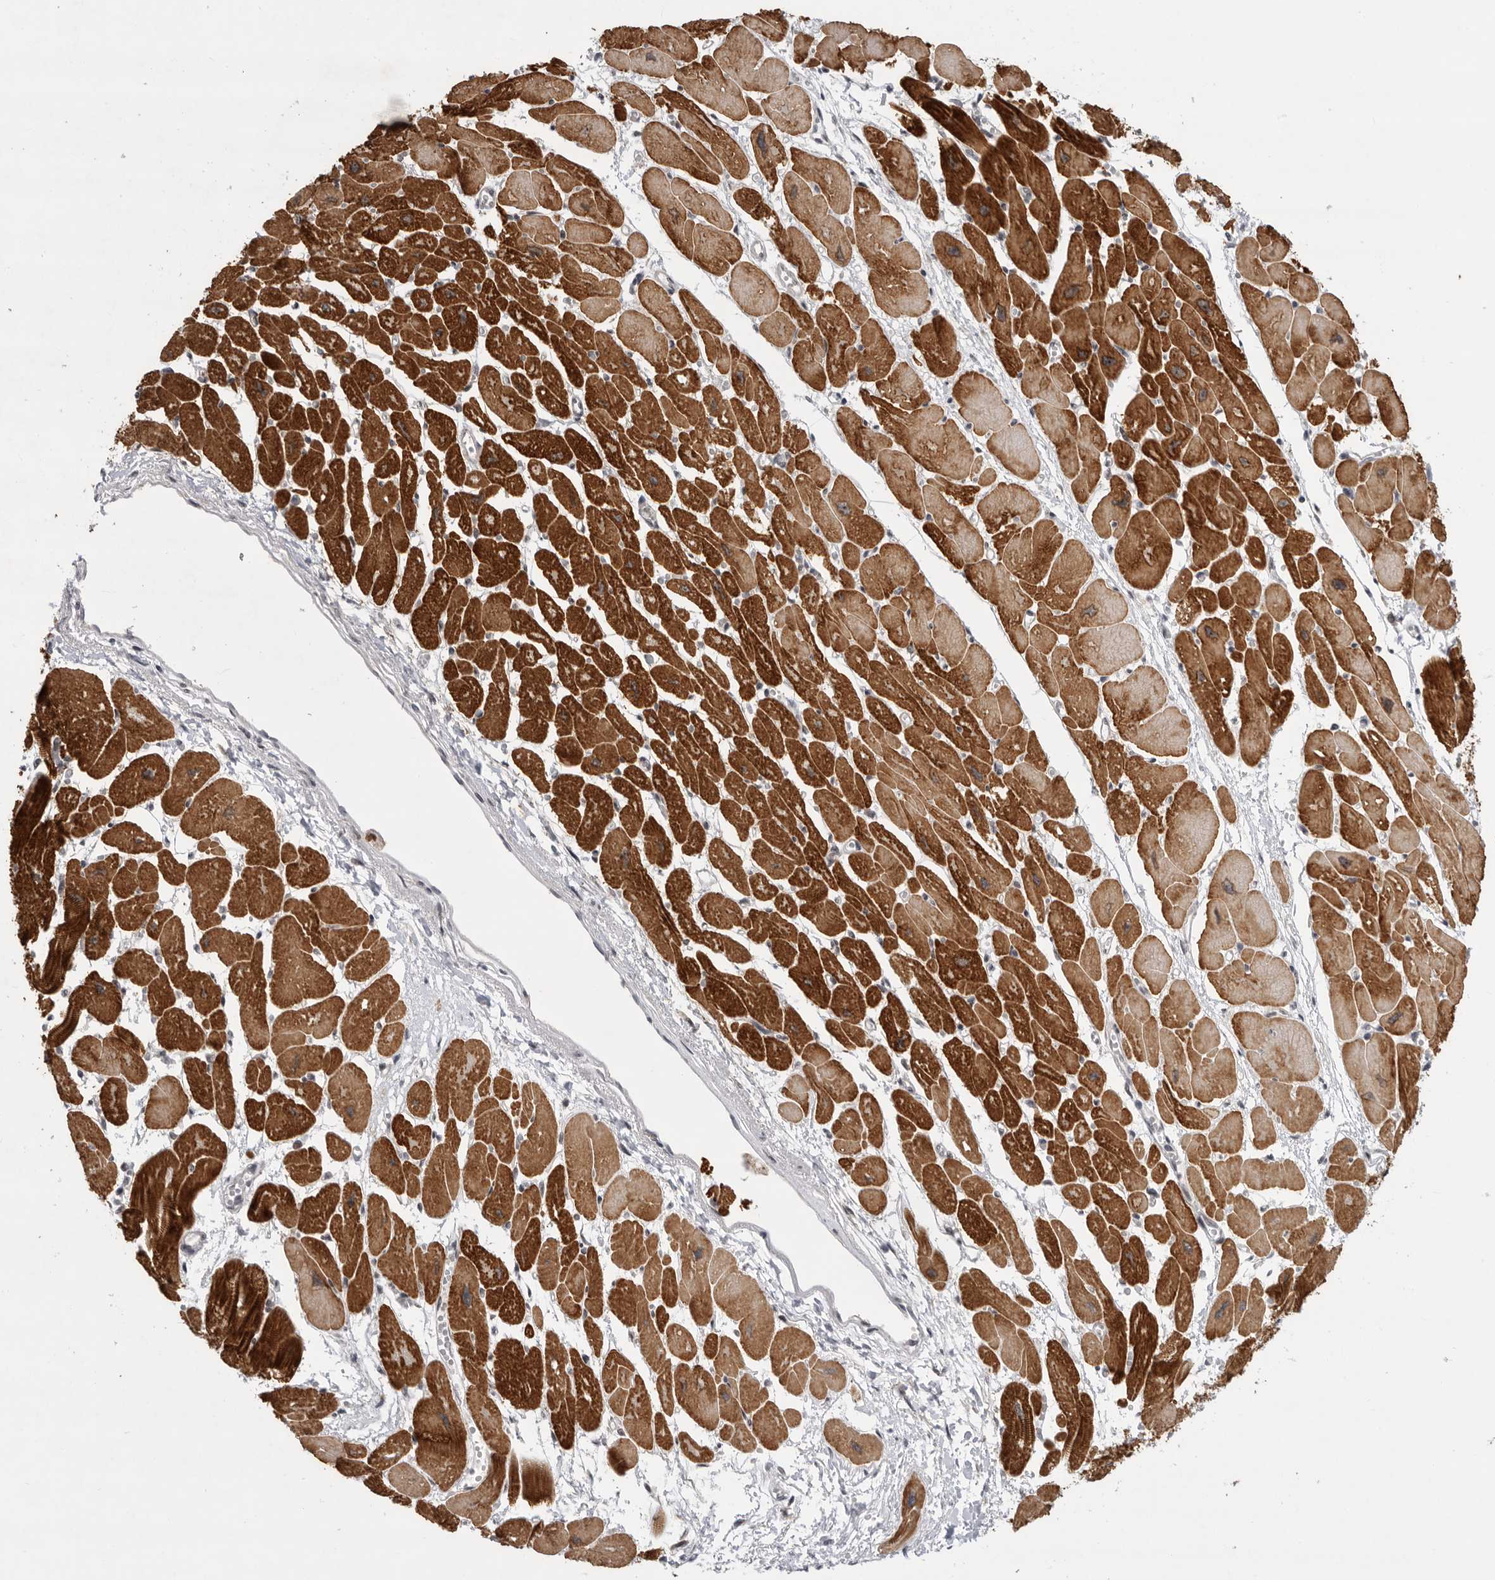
{"staining": {"intensity": "strong", "quantity": ">75%", "location": "cytoplasmic/membranous,nuclear"}, "tissue": "heart muscle", "cell_type": "Cardiomyocytes", "image_type": "normal", "snomed": [{"axis": "morphology", "description": "Normal tissue, NOS"}, {"axis": "topography", "description": "Heart"}], "caption": "Immunohistochemistry (IHC) staining of unremarkable heart muscle, which exhibits high levels of strong cytoplasmic/membranous,nuclear expression in approximately >75% of cardiomyocytes indicating strong cytoplasmic/membranous,nuclear protein expression. The staining was performed using DAB (3,3'-diaminobenzidine) (brown) for protein detection and nuclei were counterstained in hematoxylin (blue).", "gene": "ZNF830", "patient": {"sex": "female", "age": 54}}